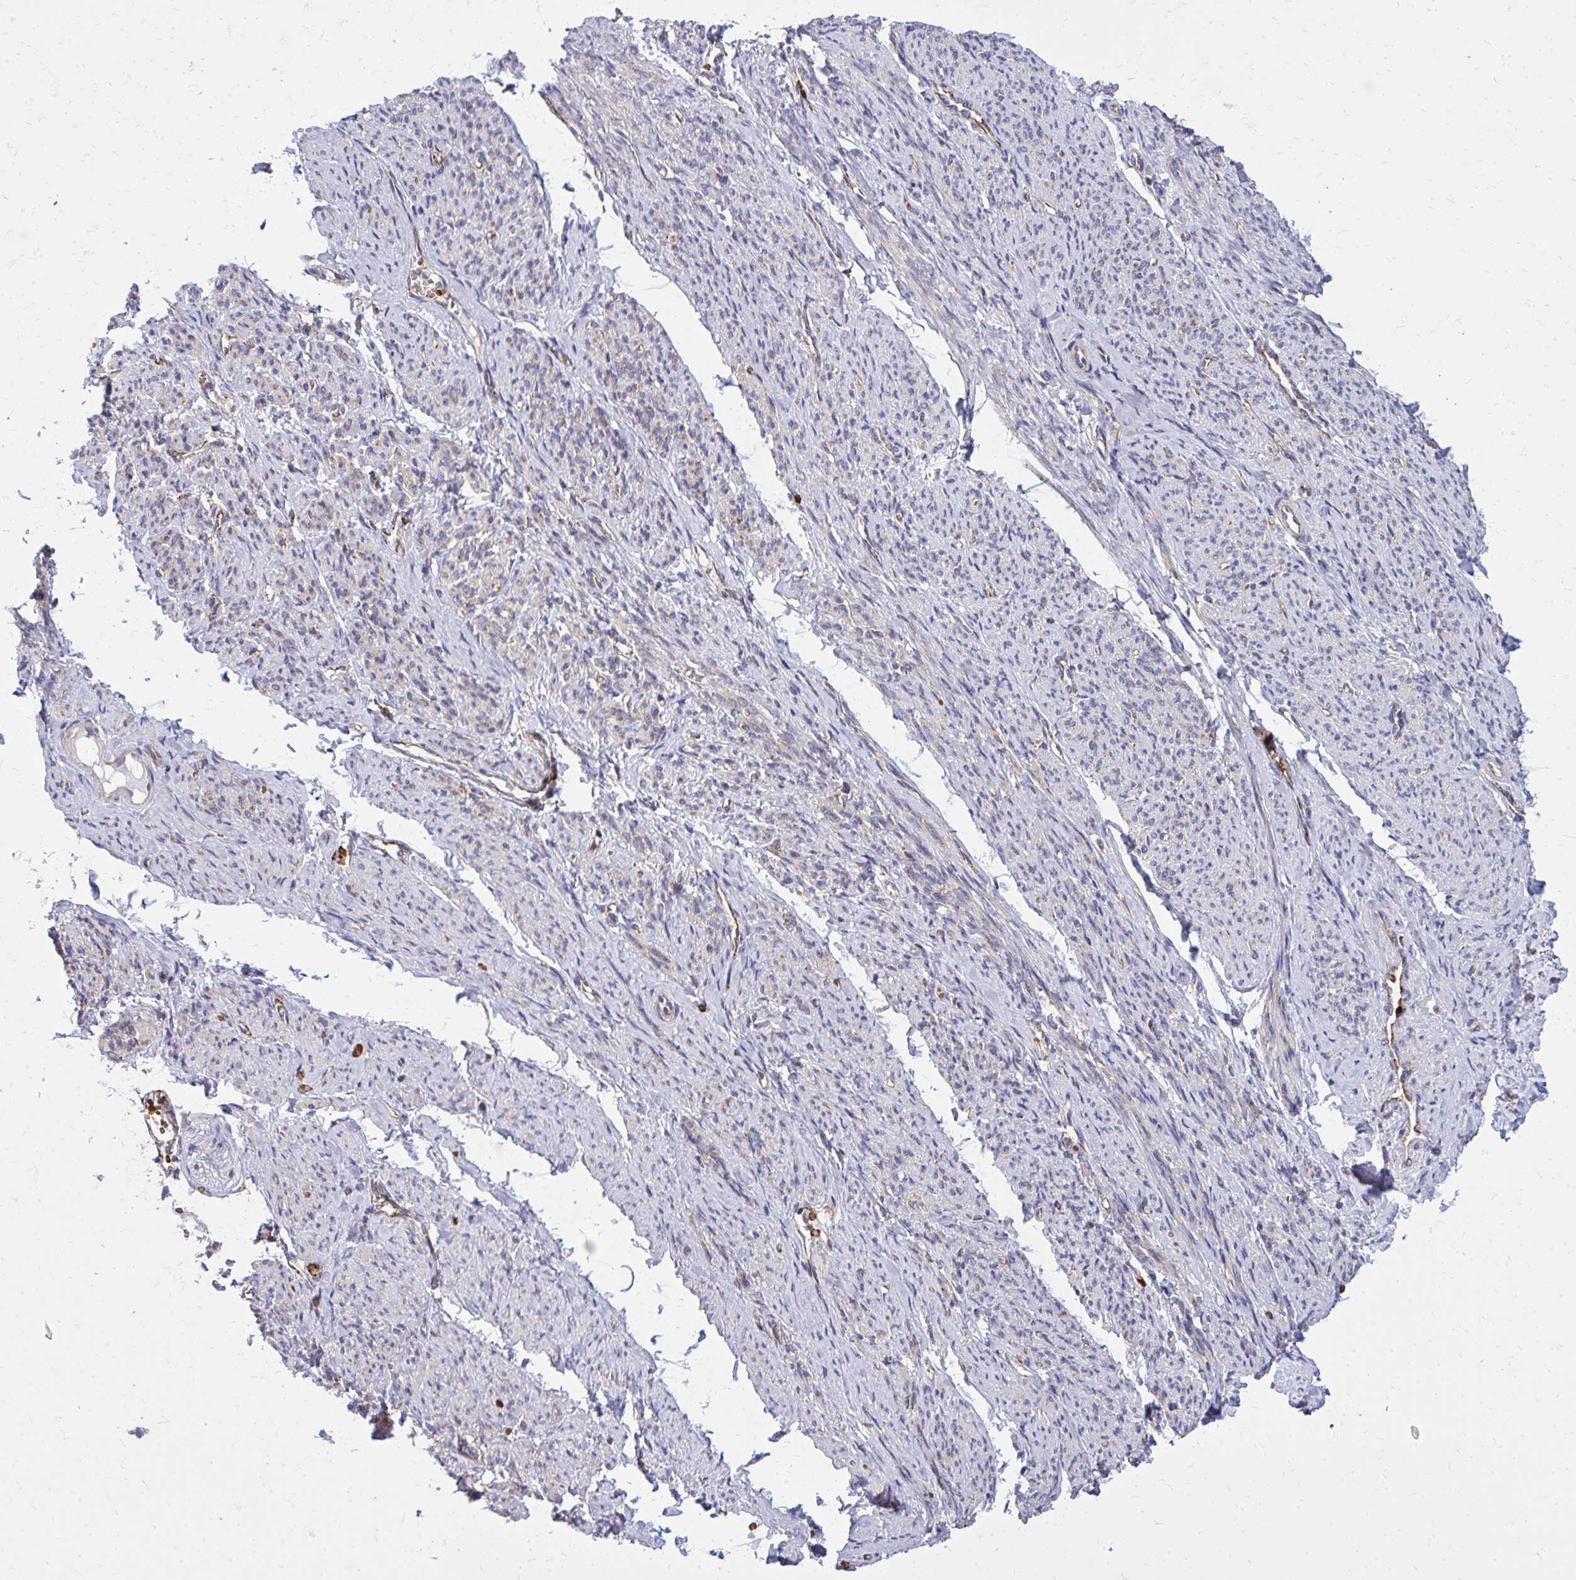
{"staining": {"intensity": "weak", "quantity": "<25%", "location": "cytoplasmic/membranous"}, "tissue": "smooth muscle", "cell_type": "Smooth muscle cells", "image_type": "normal", "snomed": [{"axis": "morphology", "description": "Normal tissue, NOS"}, {"axis": "topography", "description": "Smooth muscle"}], "caption": "Immunohistochemical staining of benign human smooth muscle shows no significant expression in smooth muscle cells. (DAB IHC with hematoxylin counter stain).", "gene": "PDK4", "patient": {"sex": "female", "age": 65}}